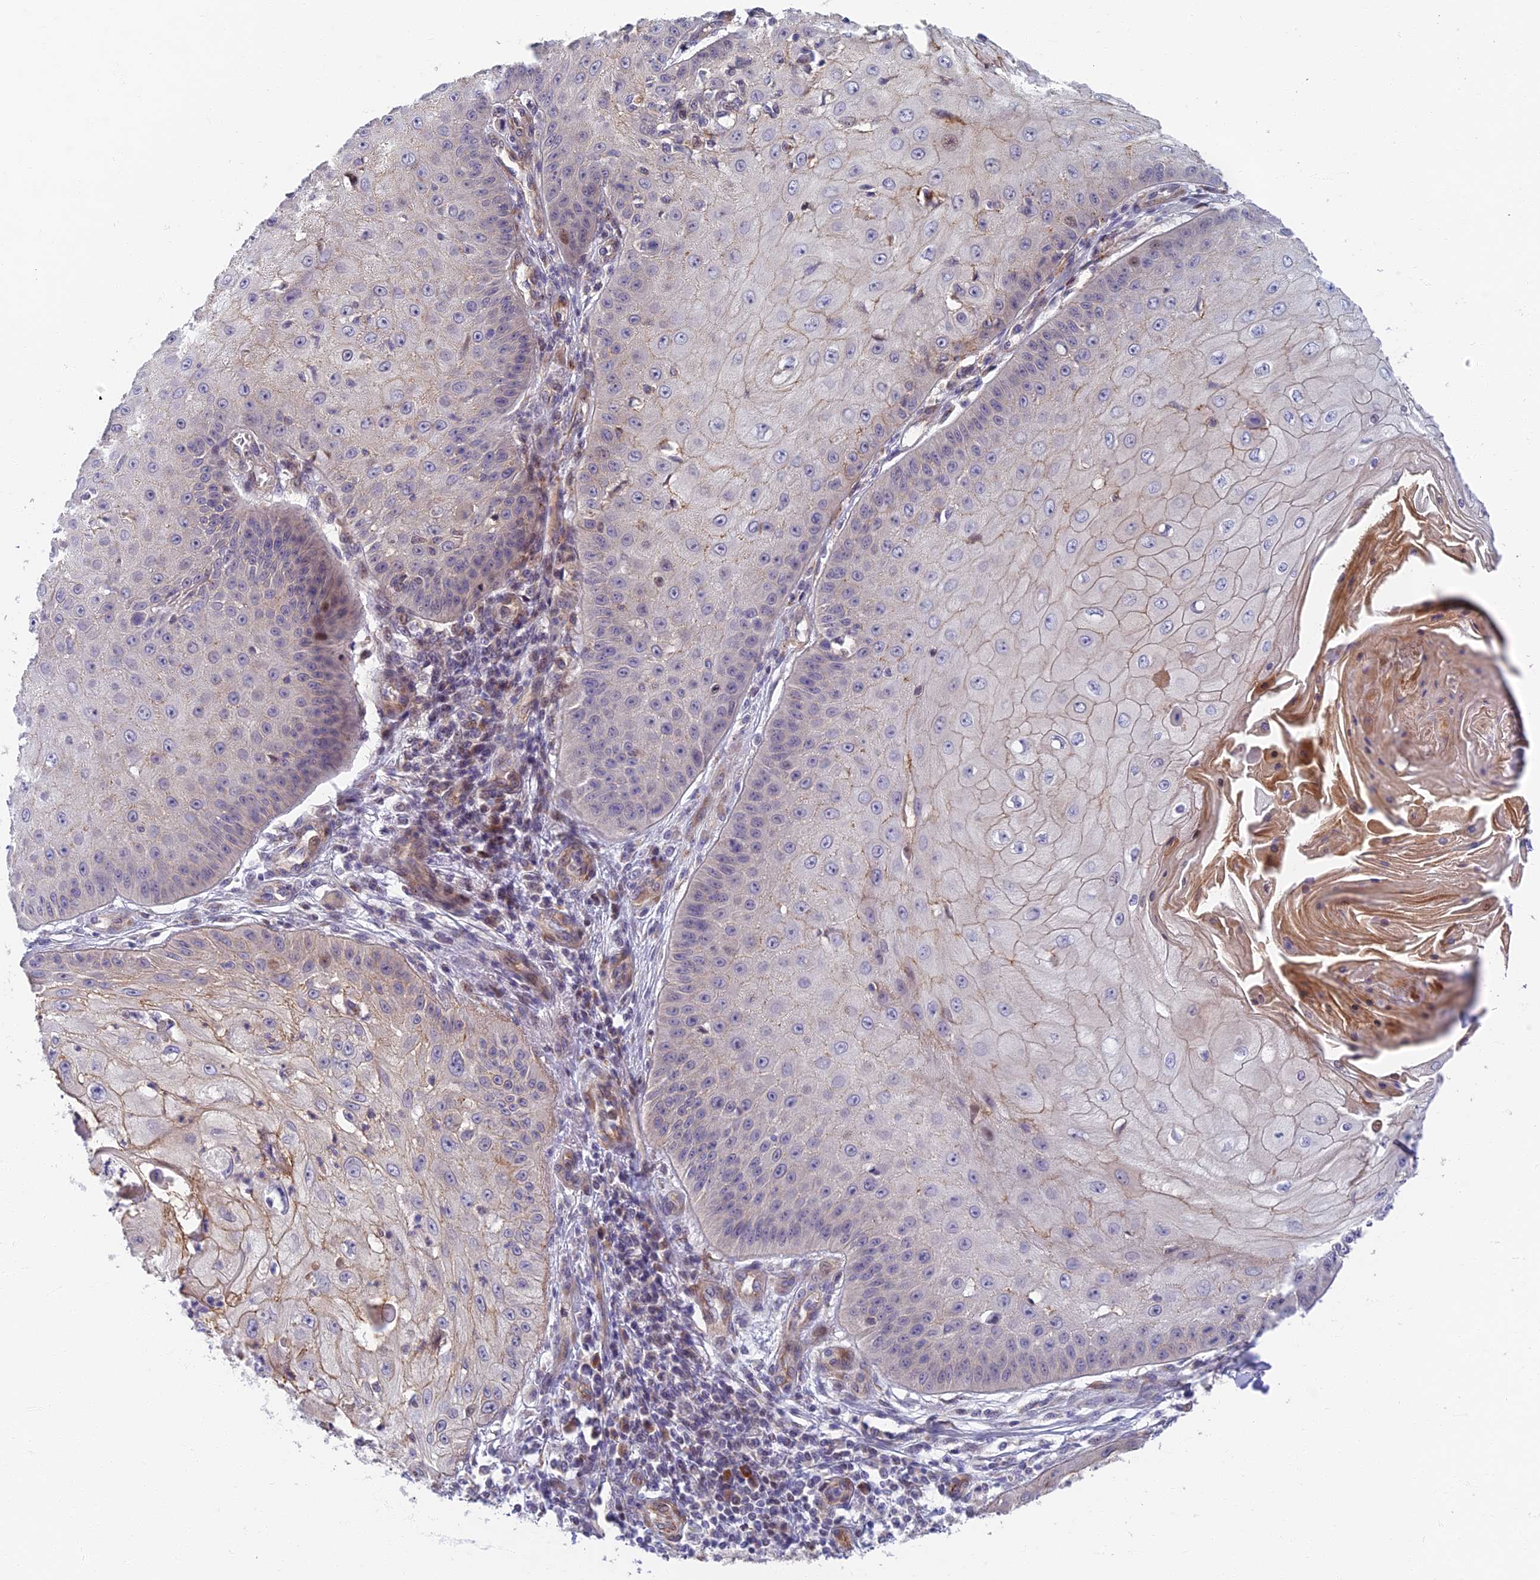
{"staining": {"intensity": "negative", "quantity": "none", "location": "none"}, "tissue": "skin cancer", "cell_type": "Tumor cells", "image_type": "cancer", "snomed": [{"axis": "morphology", "description": "Squamous cell carcinoma, NOS"}, {"axis": "topography", "description": "Skin"}], "caption": "Immunohistochemical staining of skin squamous cell carcinoma demonstrates no significant staining in tumor cells.", "gene": "RHBDL2", "patient": {"sex": "male", "age": 70}}